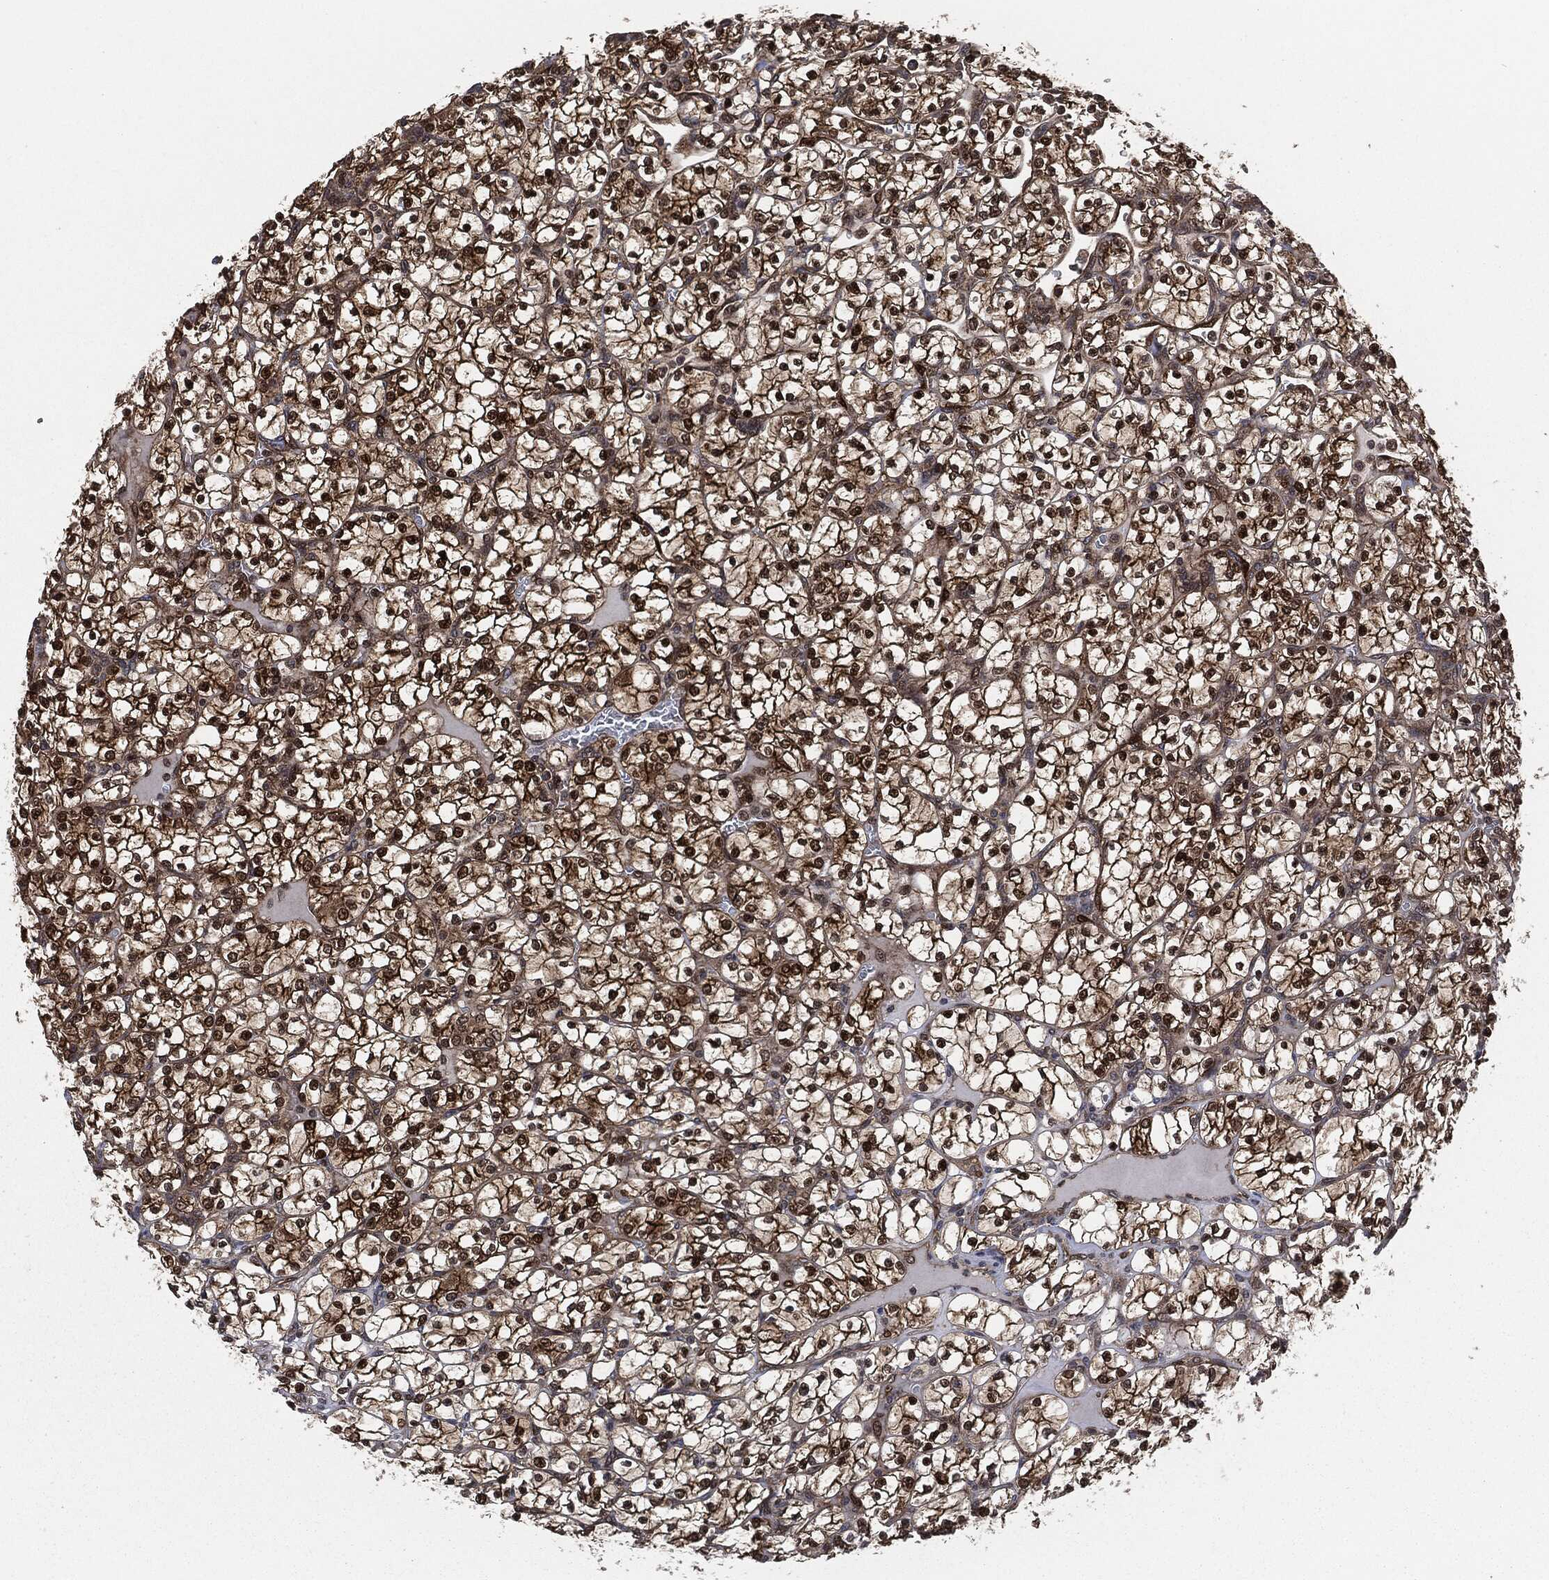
{"staining": {"intensity": "strong", "quantity": ">75%", "location": "cytoplasmic/membranous,nuclear"}, "tissue": "renal cancer", "cell_type": "Tumor cells", "image_type": "cancer", "snomed": [{"axis": "morphology", "description": "Adenocarcinoma, NOS"}, {"axis": "topography", "description": "Kidney"}], "caption": "Immunohistochemical staining of renal adenocarcinoma displays high levels of strong cytoplasmic/membranous and nuclear positivity in approximately >75% of tumor cells.", "gene": "HRAS", "patient": {"sex": "female", "age": 89}}